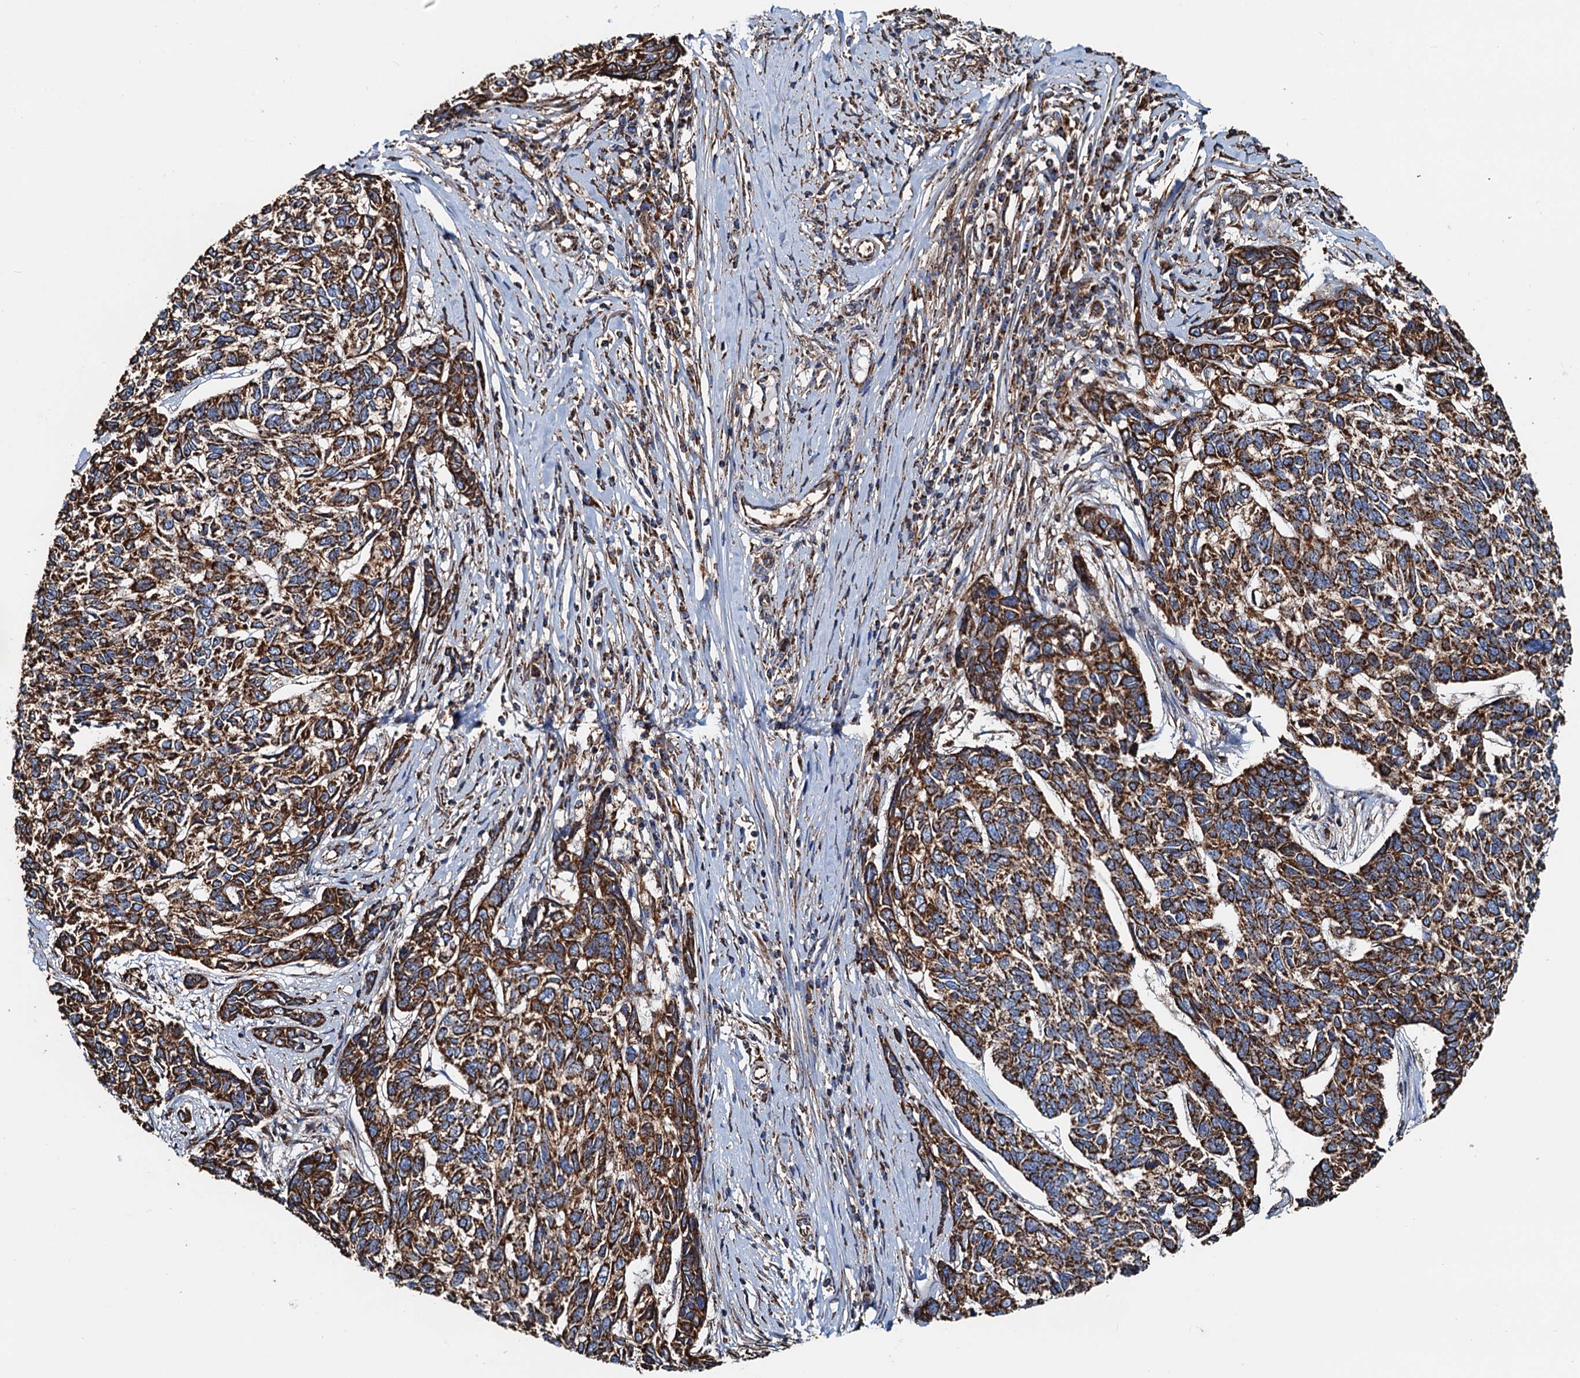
{"staining": {"intensity": "strong", "quantity": ">75%", "location": "cytoplasmic/membranous"}, "tissue": "skin cancer", "cell_type": "Tumor cells", "image_type": "cancer", "snomed": [{"axis": "morphology", "description": "Basal cell carcinoma"}, {"axis": "topography", "description": "Skin"}], "caption": "This photomicrograph exhibits IHC staining of human skin cancer, with high strong cytoplasmic/membranous staining in about >75% of tumor cells.", "gene": "AAGAB", "patient": {"sex": "female", "age": 65}}